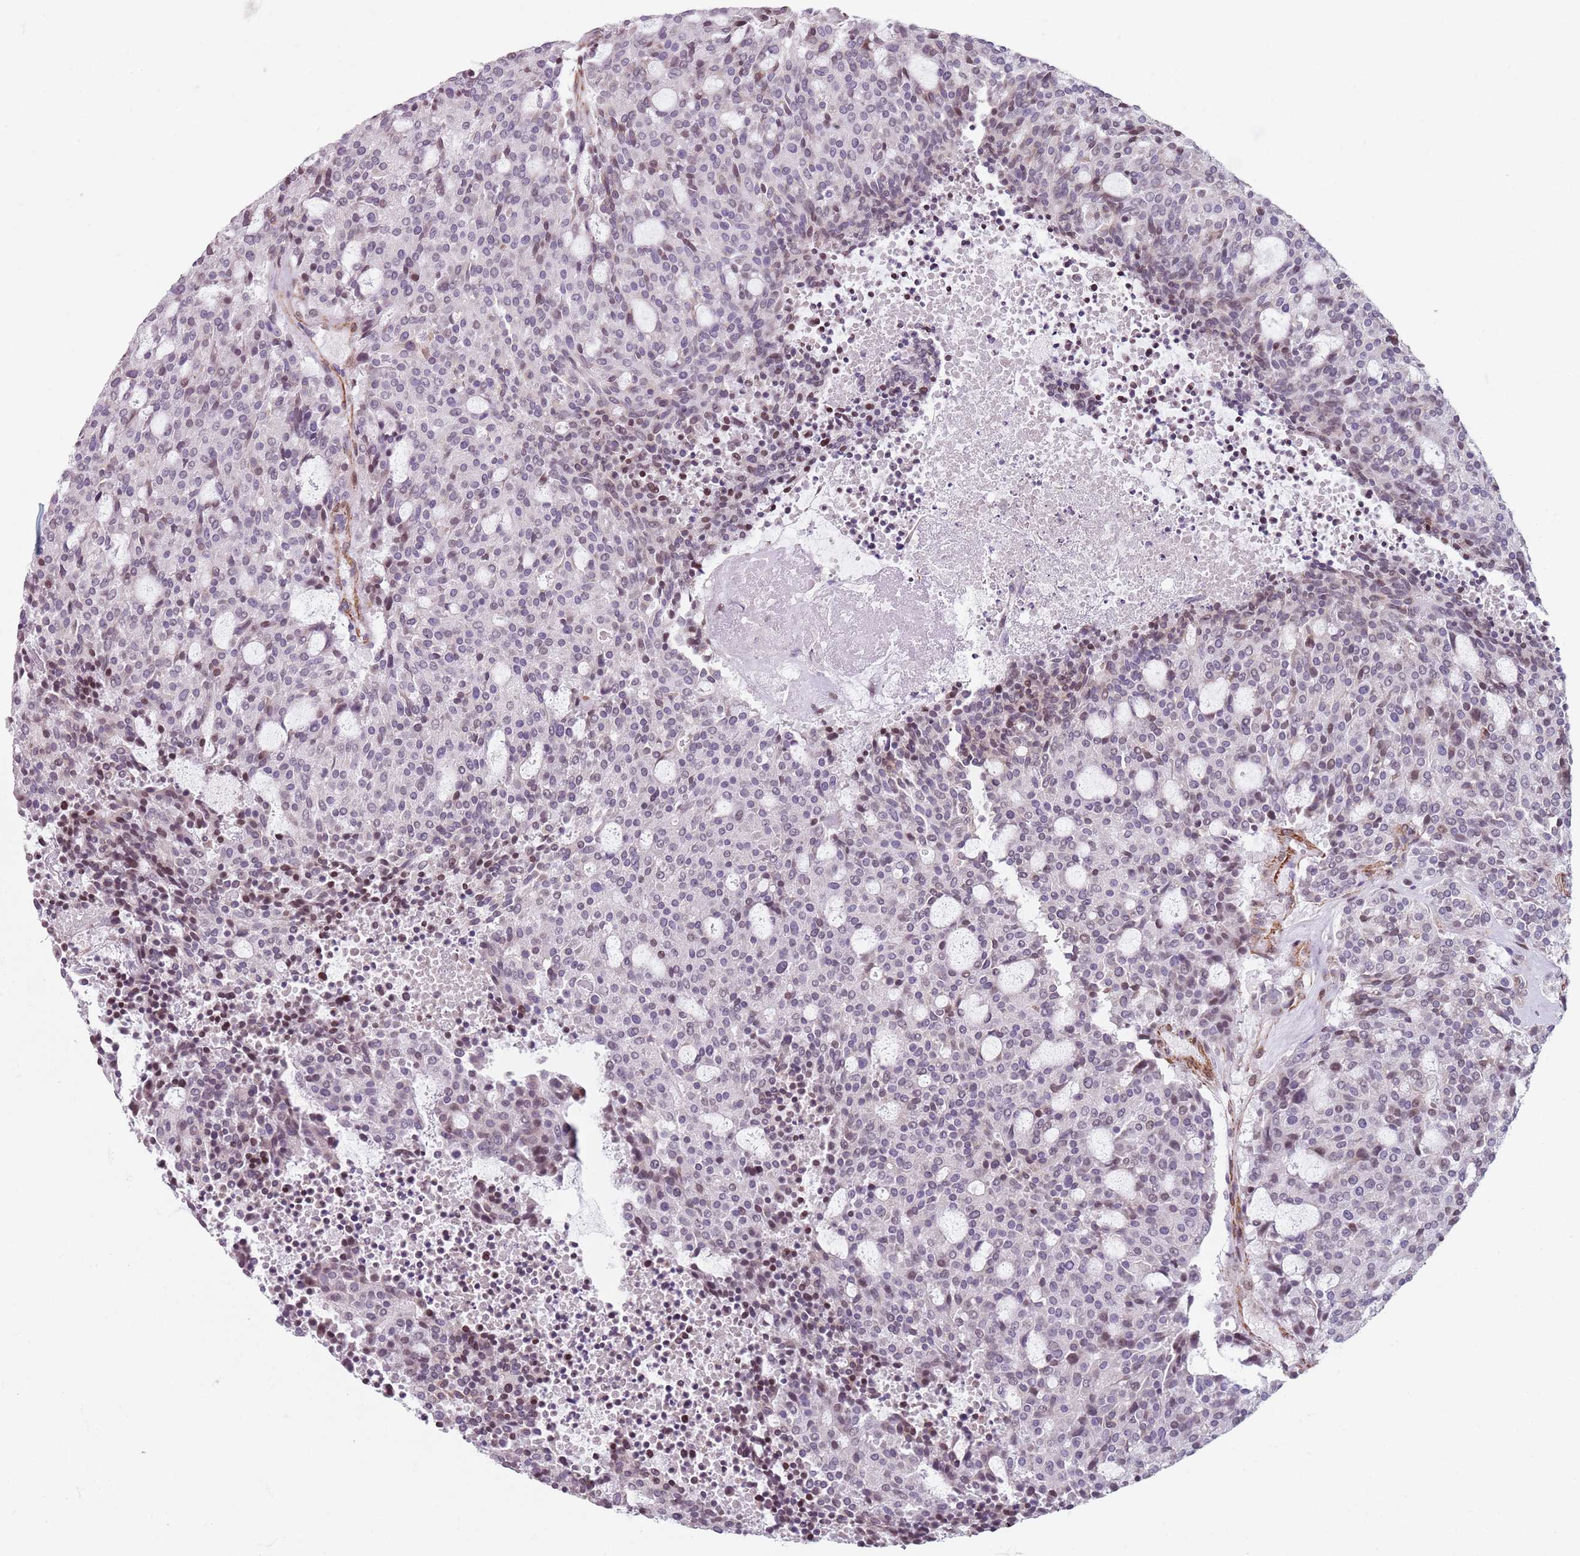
{"staining": {"intensity": "negative", "quantity": "none", "location": "none"}, "tissue": "carcinoid", "cell_type": "Tumor cells", "image_type": "cancer", "snomed": [{"axis": "morphology", "description": "Carcinoid, malignant, NOS"}, {"axis": "topography", "description": "Pancreas"}], "caption": "DAB (3,3'-diaminobenzidine) immunohistochemical staining of human malignant carcinoid shows no significant staining in tumor cells. (DAB (3,3'-diaminobenzidine) IHC, high magnification).", "gene": "TMC4", "patient": {"sex": "female", "age": 54}}